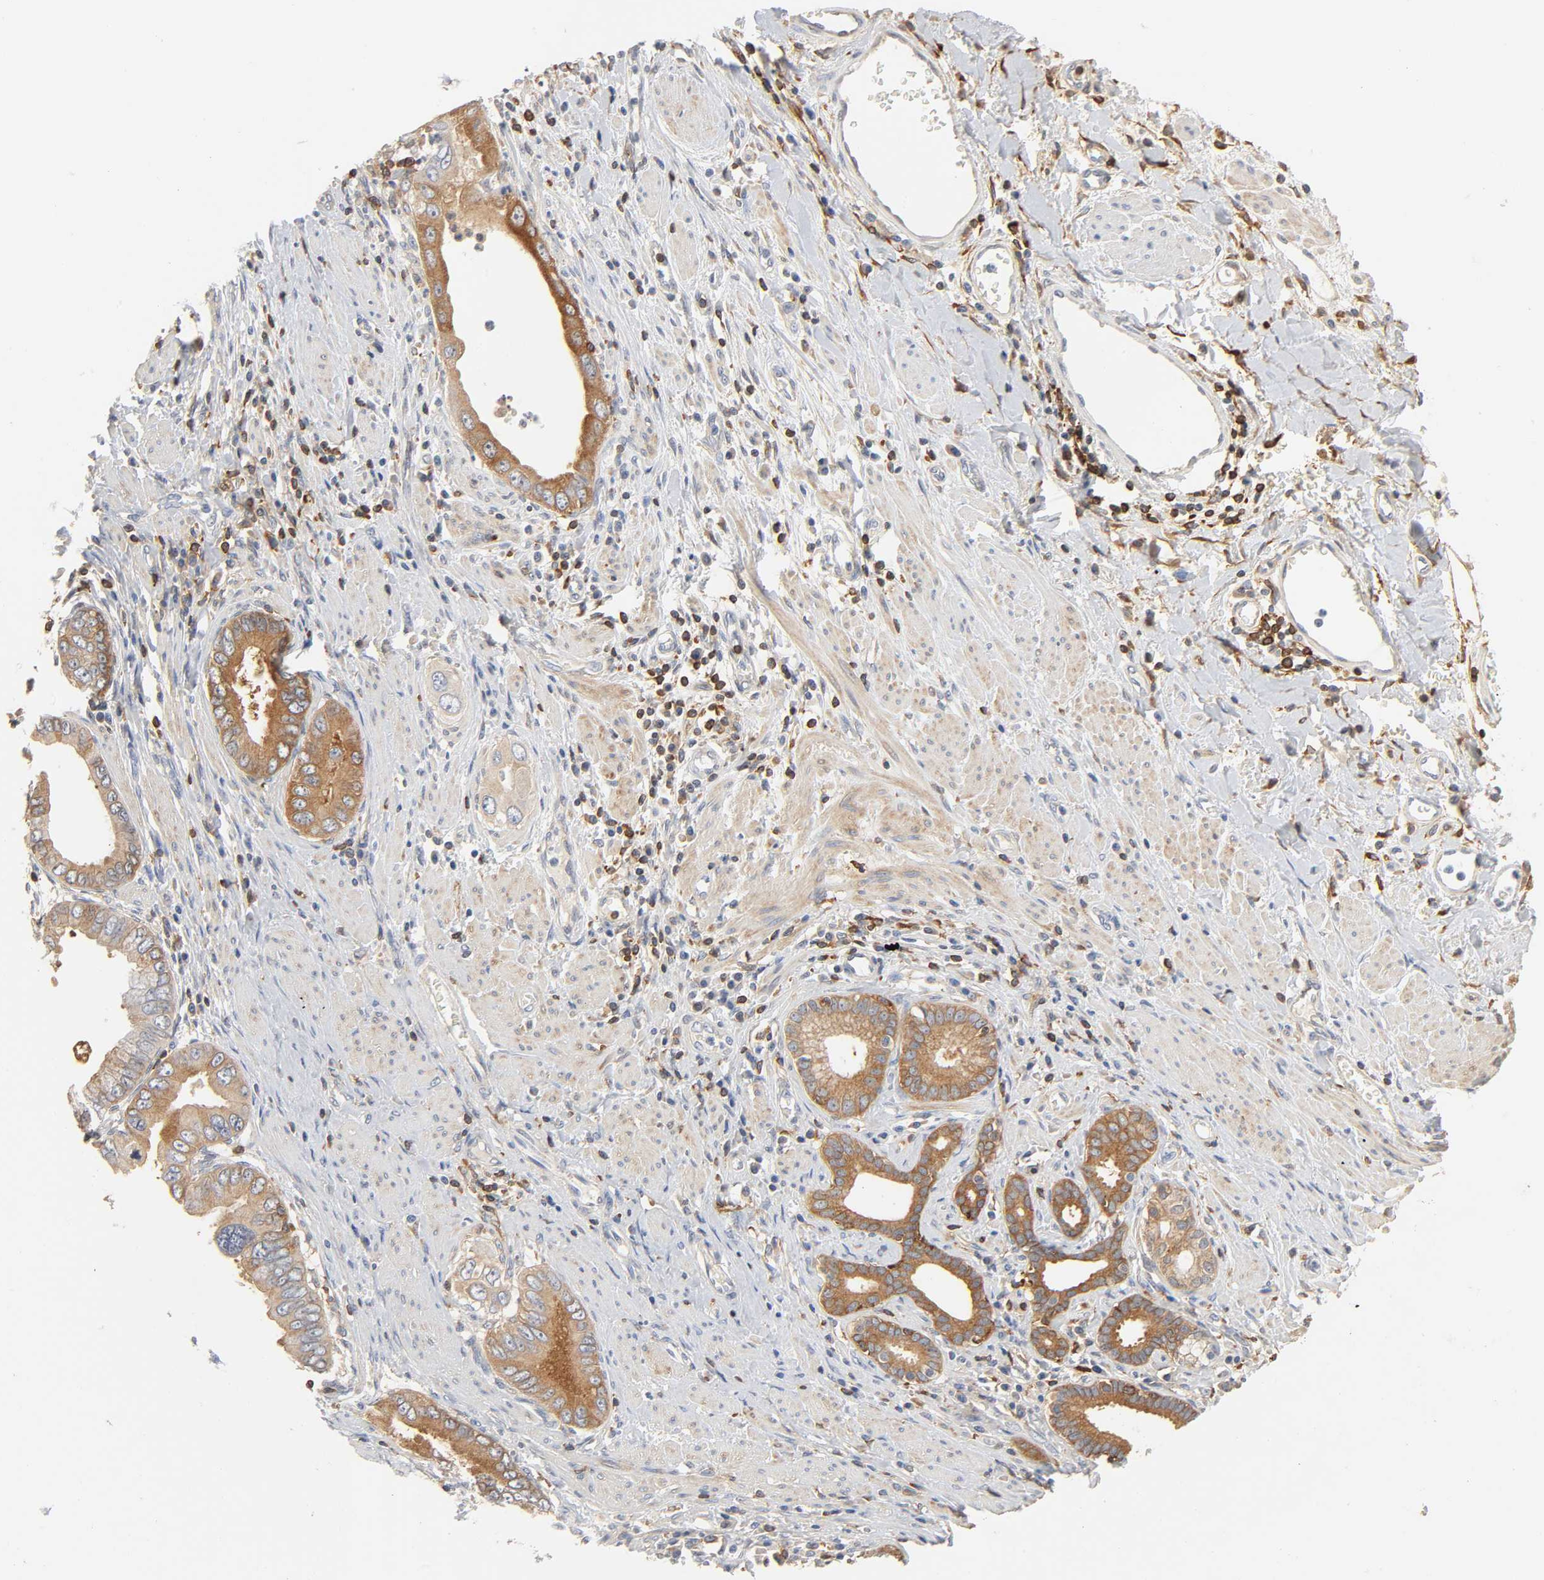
{"staining": {"intensity": "moderate", "quantity": ">75%", "location": "cytoplasmic/membranous"}, "tissue": "pancreatic cancer", "cell_type": "Tumor cells", "image_type": "cancer", "snomed": [{"axis": "morphology", "description": "Normal tissue, NOS"}, {"axis": "topography", "description": "Lymph node"}], "caption": "Immunohistochemistry (IHC) staining of pancreatic cancer, which demonstrates medium levels of moderate cytoplasmic/membranous staining in about >75% of tumor cells indicating moderate cytoplasmic/membranous protein positivity. The staining was performed using DAB (brown) for protein detection and nuclei were counterstained in hematoxylin (blue).", "gene": "BIN1", "patient": {"sex": "male", "age": 50}}